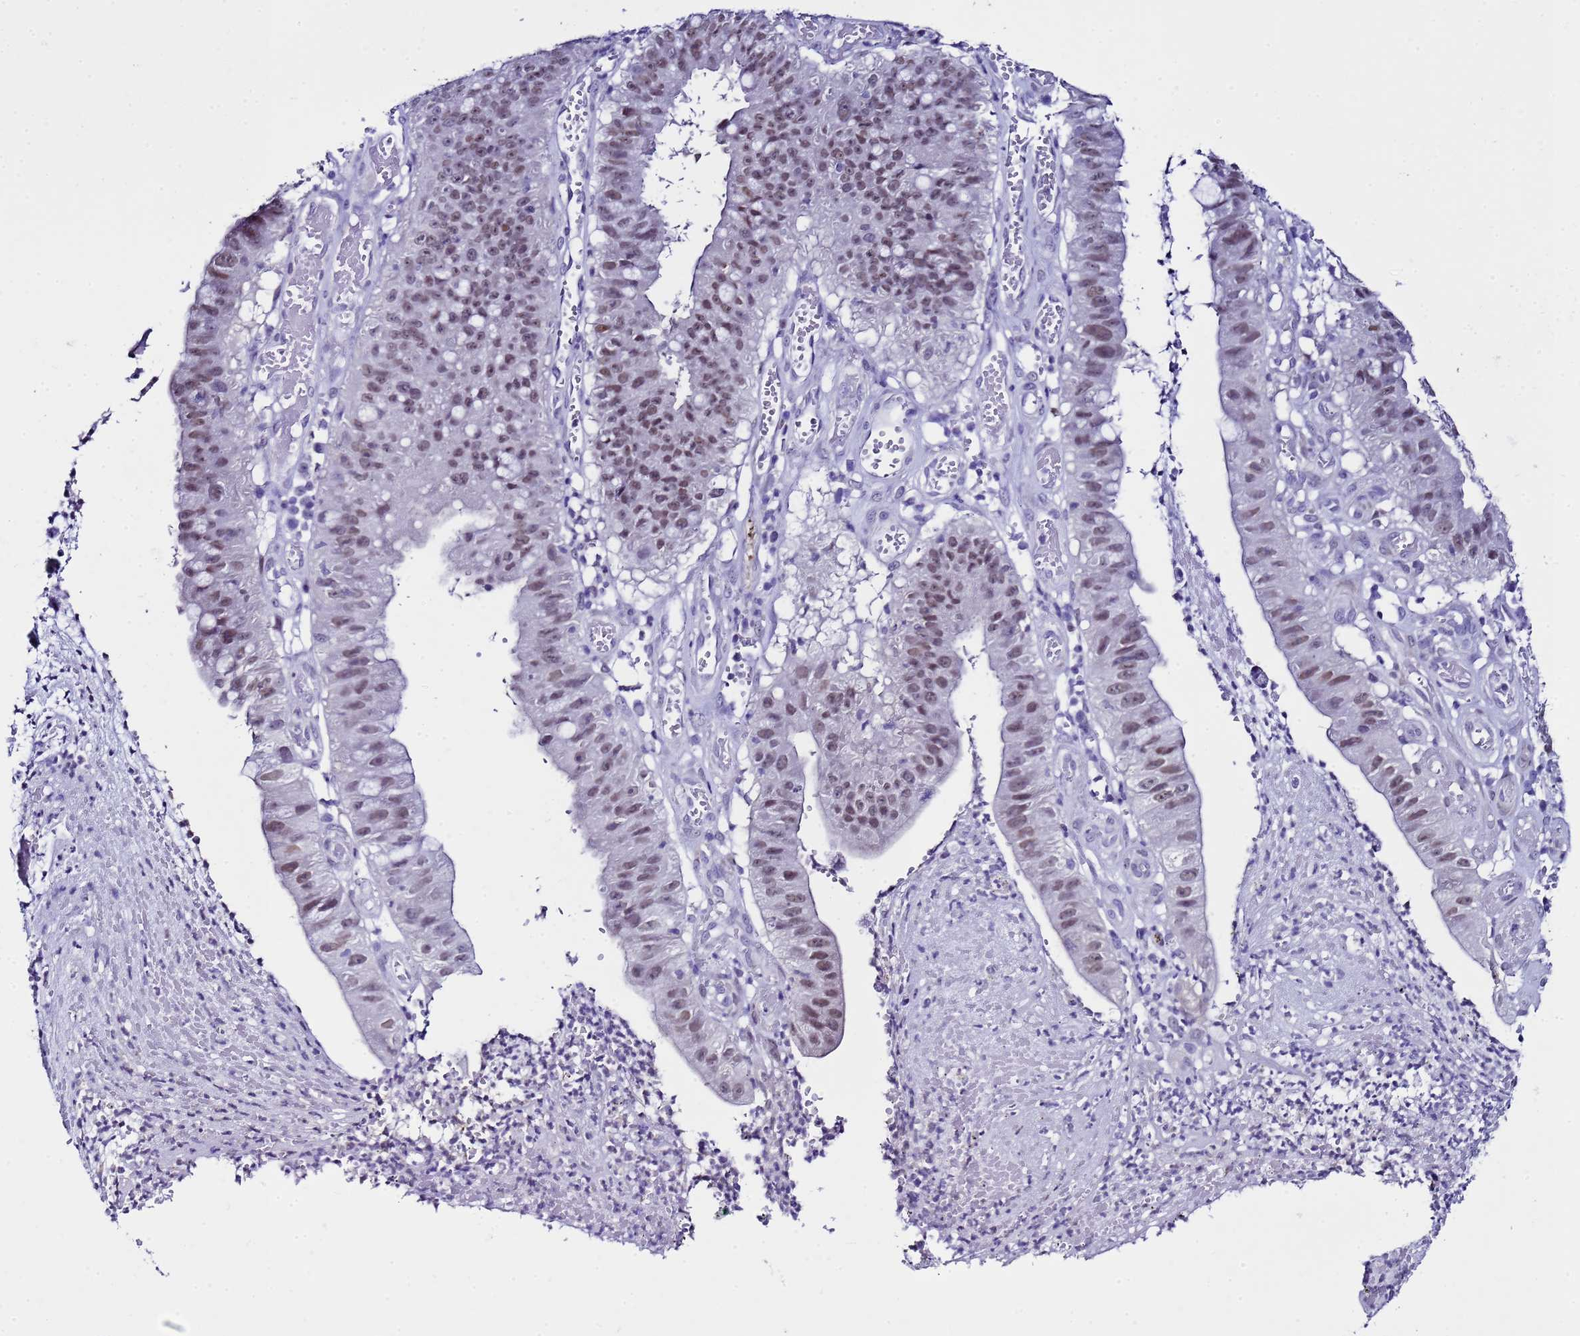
{"staining": {"intensity": "moderate", "quantity": ">75%", "location": "nuclear"}, "tissue": "stomach cancer", "cell_type": "Tumor cells", "image_type": "cancer", "snomed": [{"axis": "morphology", "description": "Adenocarcinoma, NOS"}, {"axis": "topography", "description": "Stomach"}], "caption": "Moderate nuclear staining is identified in approximately >75% of tumor cells in adenocarcinoma (stomach).", "gene": "BCL7A", "patient": {"sex": "male", "age": 59}}